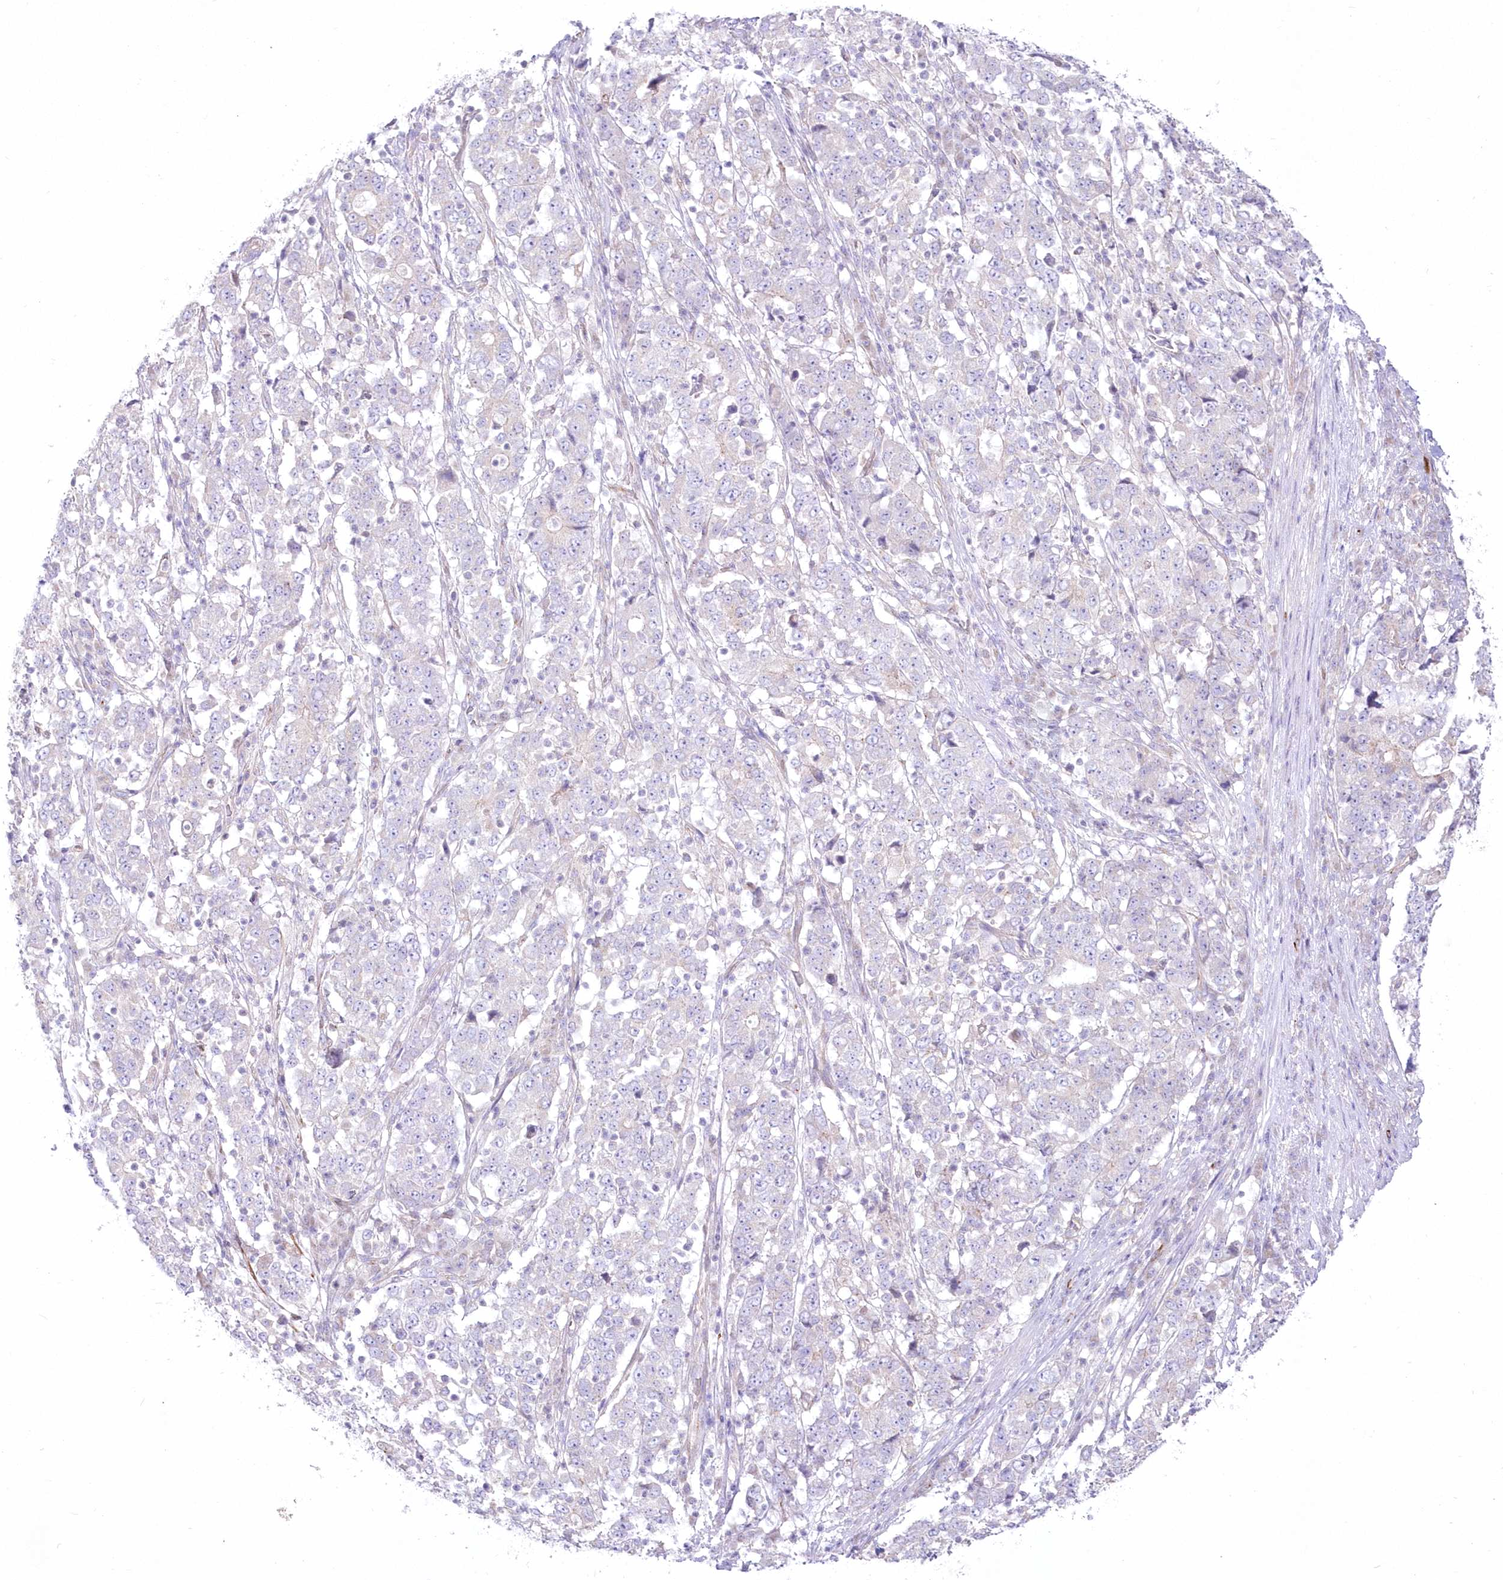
{"staining": {"intensity": "negative", "quantity": "none", "location": "none"}, "tissue": "stomach cancer", "cell_type": "Tumor cells", "image_type": "cancer", "snomed": [{"axis": "morphology", "description": "Adenocarcinoma, NOS"}, {"axis": "topography", "description": "Stomach"}], "caption": "High magnification brightfield microscopy of stomach cancer stained with DAB (3,3'-diaminobenzidine) (brown) and counterstained with hematoxylin (blue): tumor cells show no significant positivity.", "gene": "ZNF843", "patient": {"sex": "male", "age": 59}}